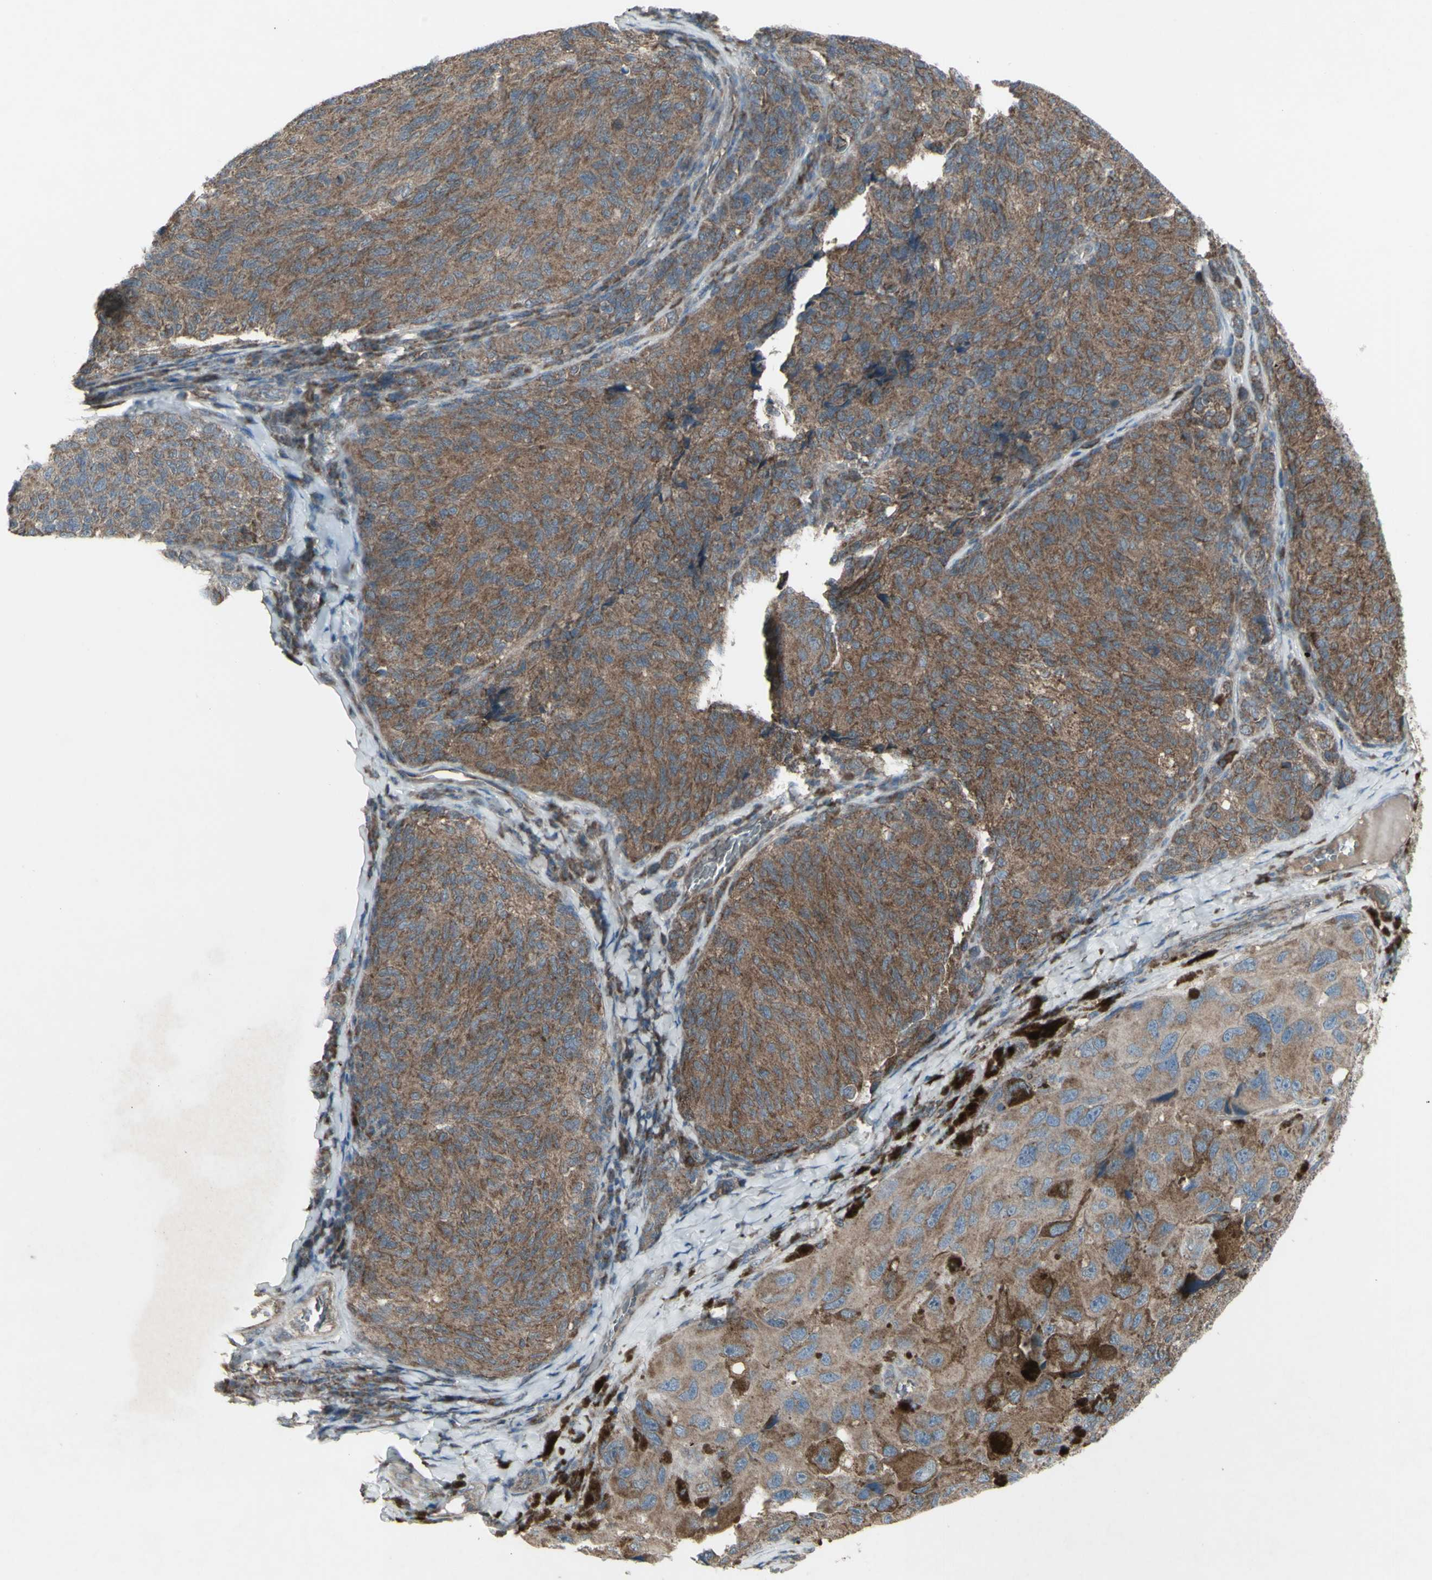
{"staining": {"intensity": "moderate", "quantity": "25%-75%", "location": "cytoplasmic/membranous"}, "tissue": "melanoma", "cell_type": "Tumor cells", "image_type": "cancer", "snomed": [{"axis": "morphology", "description": "Malignant melanoma, NOS"}, {"axis": "topography", "description": "Skin"}], "caption": "A brown stain labels moderate cytoplasmic/membranous staining of a protein in human melanoma tumor cells.", "gene": "SHC1", "patient": {"sex": "female", "age": 73}}